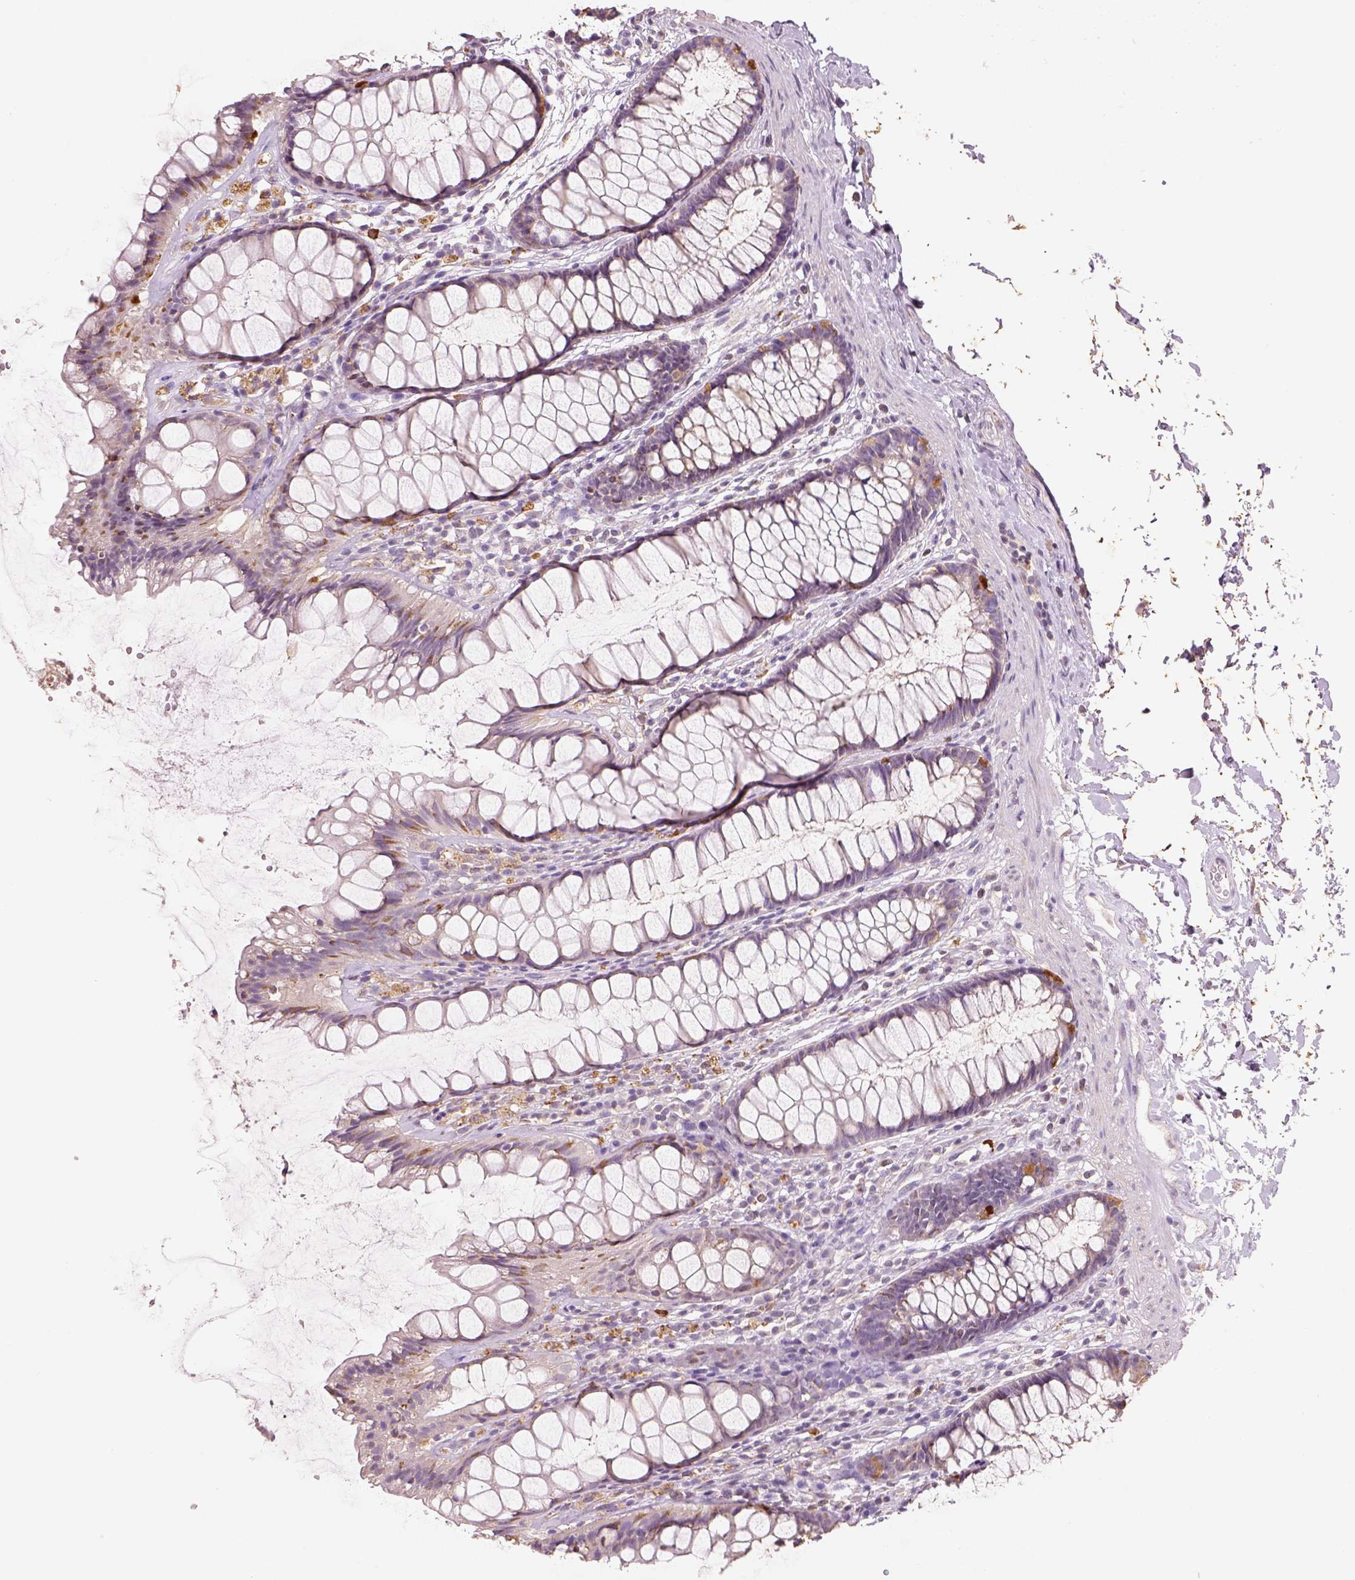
{"staining": {"intensity": "negative", "quantity": "none", "location": "none"}, "tissue": "rectum", "cell_type": "Glandular cells", "image_type": "normal", "snomed": [{"axis": "morphology", "description": "Normal tissue, NOS"}, {"axis": "topography", "description": "Rectum"}], "caption": "The immunohistochemistry (IHC) image has no significant positivity in glandular cells of rectum. (DAB immunohistochemistry (IHC) visualized using brightfield microscopy, high magnification).", "gene": "AP2B1", "patient": {"sex": "male", "age": 72}}